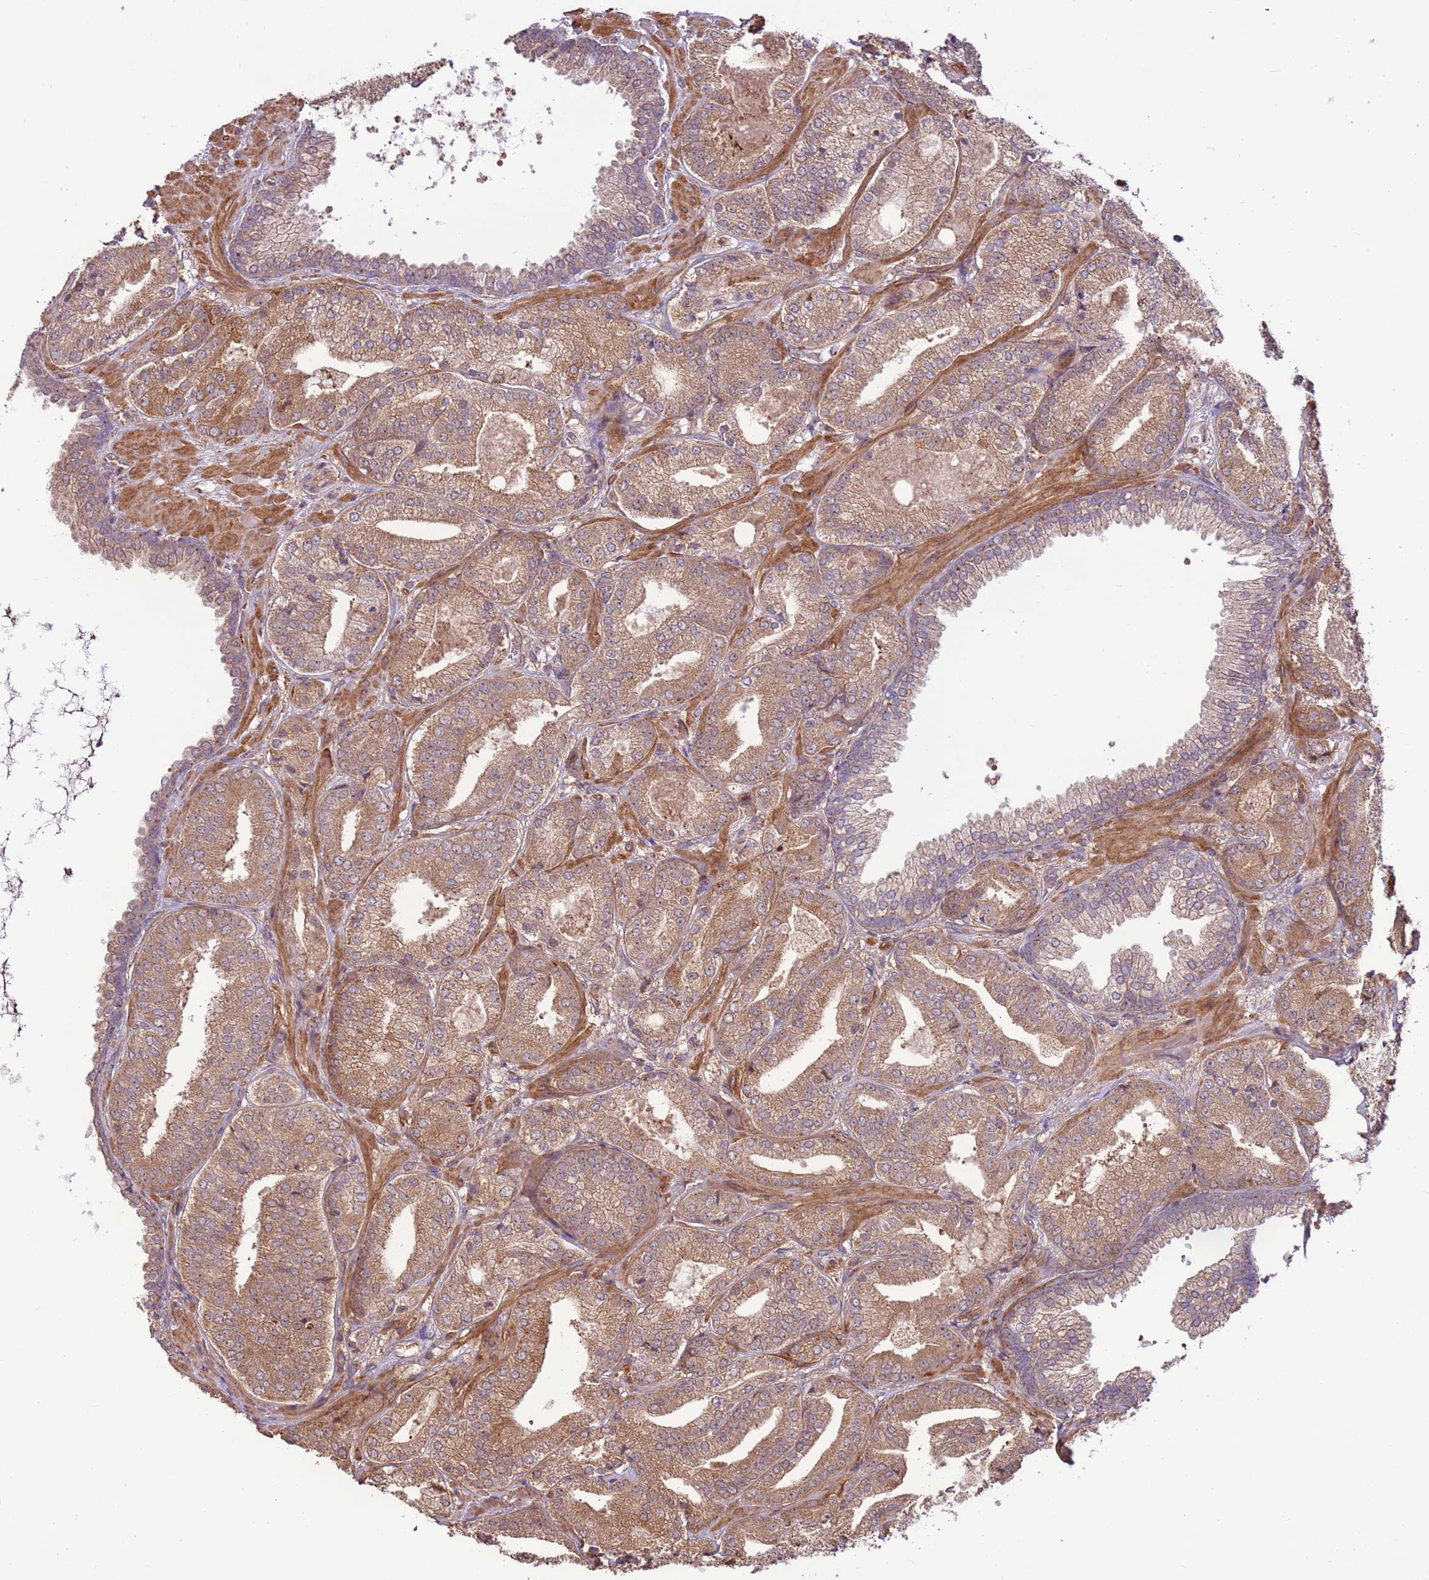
{"staining": {"intensity": "moderate", "quantity": "25%-75%", "location": "cytoplasmic/membranous"}, "tissue": "prostate cancer", "cell_type": "Tumor cells", "image_type": "cancer", "snomed": [{"axis": "morphology", "description": "Adenocarcinoma, High grade"}, {"axis": "topography", "description": "Prostate"}], "caption": "Tumor cells demonstrate moderate cytoplasmic/membranous staining in approximately 25%-75% of cells in adenocarcinoma (high-grade) (prostate).", "gene": "CCDC112", "patient": {"sex": "male", "age": 63}}